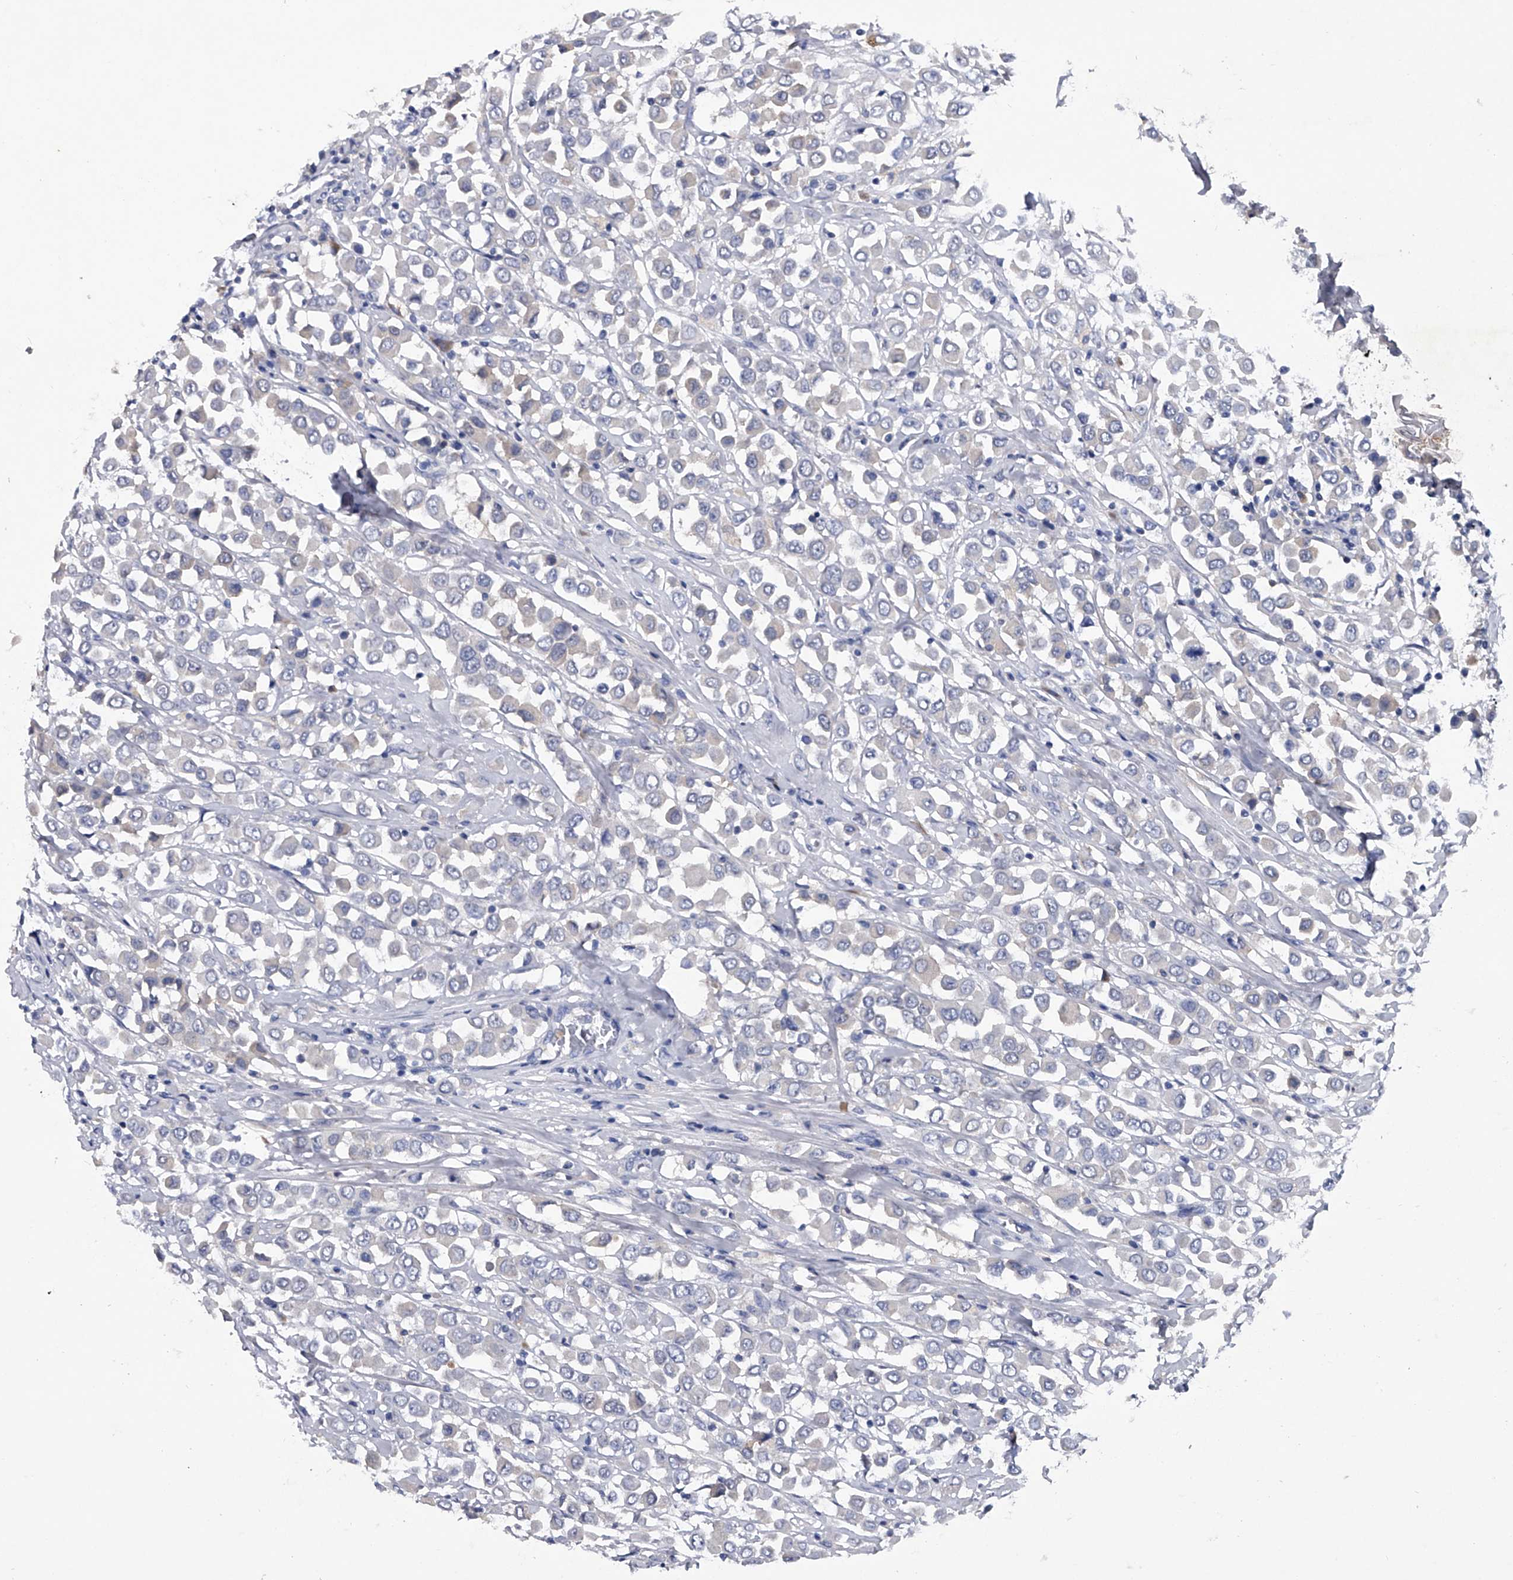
{"staining": {"intensity": "negative", "quantity": "none", "location": "none"}, "tissue": "breast cancer", "cell_type": "Tumor cells", "image_type": "cancer", "snomed": [{"axis": "morphology", "description": "Duct carcinoma"}, {"axis": "topography", "description": "Breast"}], "caption": "There is no significant positivity in tumor cells of breast cancer (infiltrating ductal carcinoma).", "gene": "ASNS", "patient": {"sex": "female", "age": 61}}